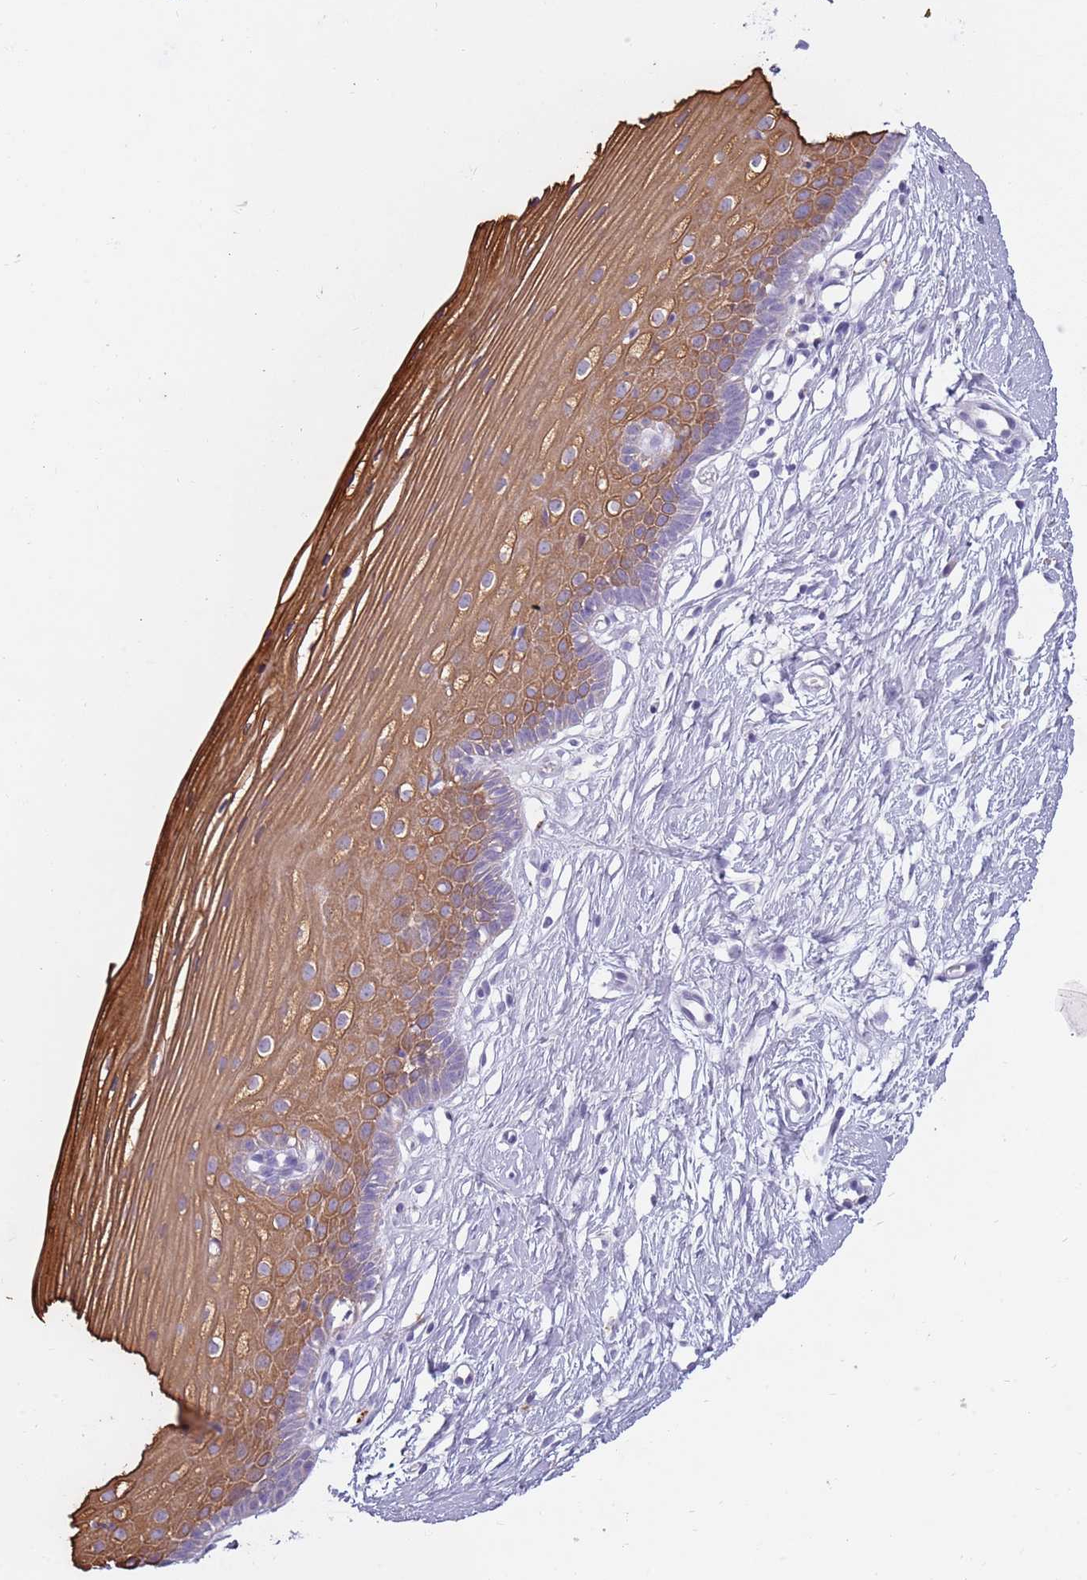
{"staining": {"intensity": "negative", "quantity": "none", "location": "none"}, "tissue": "cervix", "cell_type": "Glandular cells", "image_type": "normal", "snomed": [{"axis": "morphology", "description": "Normal tissue, NOS"}, {"axis": "topography", "description": "Cervix"}], "caption": "Immunohistochemistry micrograph of normal cervix stained for a protein (brown), which reveals no expression in glandular cells. (DAB (3,3'-diaminobenzidine) immunohistochemistry (IHC), high magnification).", "gene": "NWD2", "patient": {"sex": "female", "age": 40}}